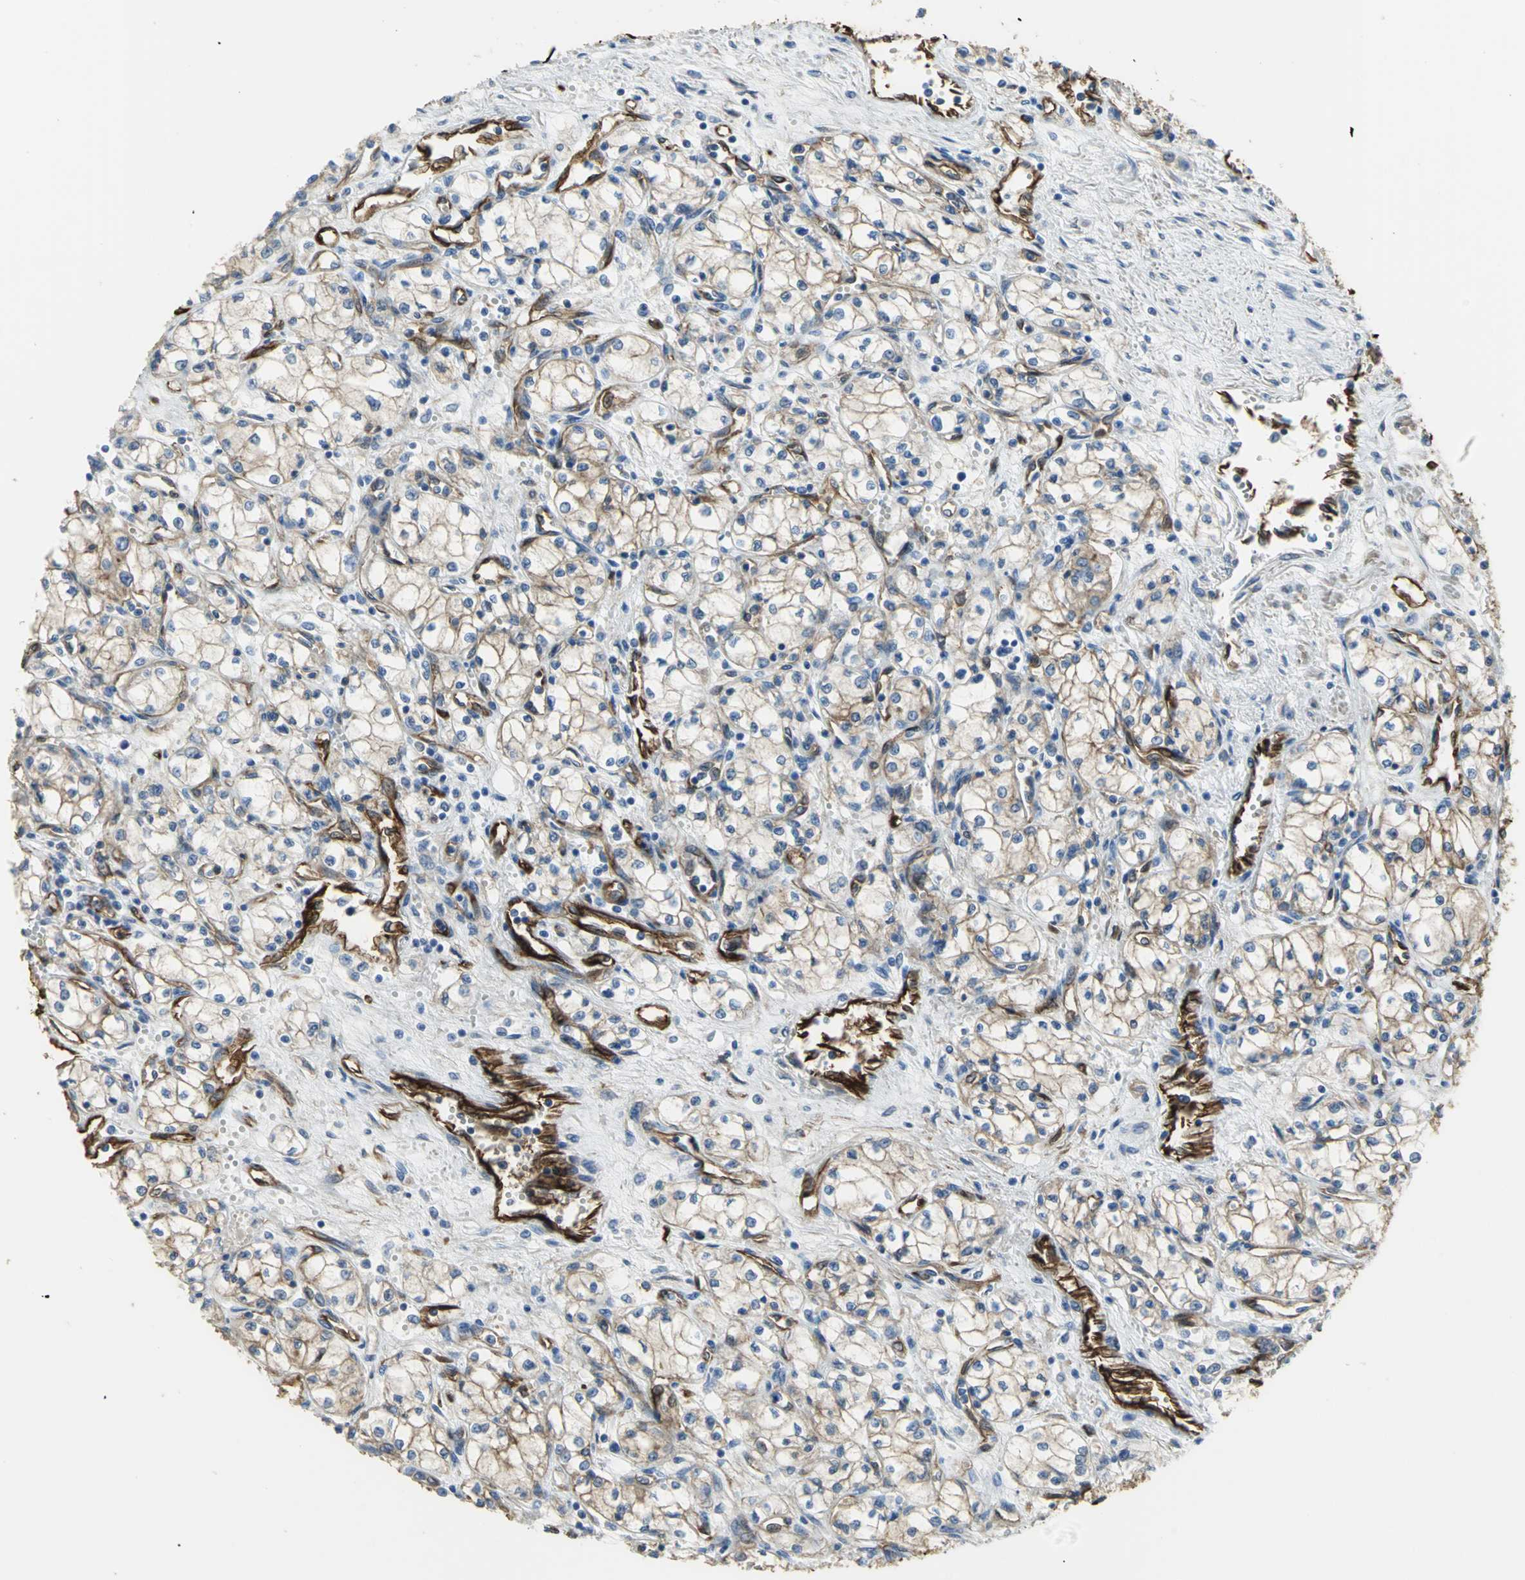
{"staining": {"intensity": "moderate", "quantity": "25%-75%", "location": "cytoplasmic/membranous"}, "tissue": "renal cancer", "cell_type": "Tumor cells", "image_type": "cancer", "snomed": [{"axis": "morphology", "description": "Normal tissue, NOS"}, {"axis": "morphology", "description": "Adenocarcinoma, NOS"}, {"axis": "topography", "description": "Kidney"}], "caption": "The micrograph exhibits staining of adenocarcinoma (renal), revealing moderate cytoplasmic/membranous protein expression (brown color) within tumor cells.", "gene": "FLNB", "patient": {"sex": "male", "age": 59}}